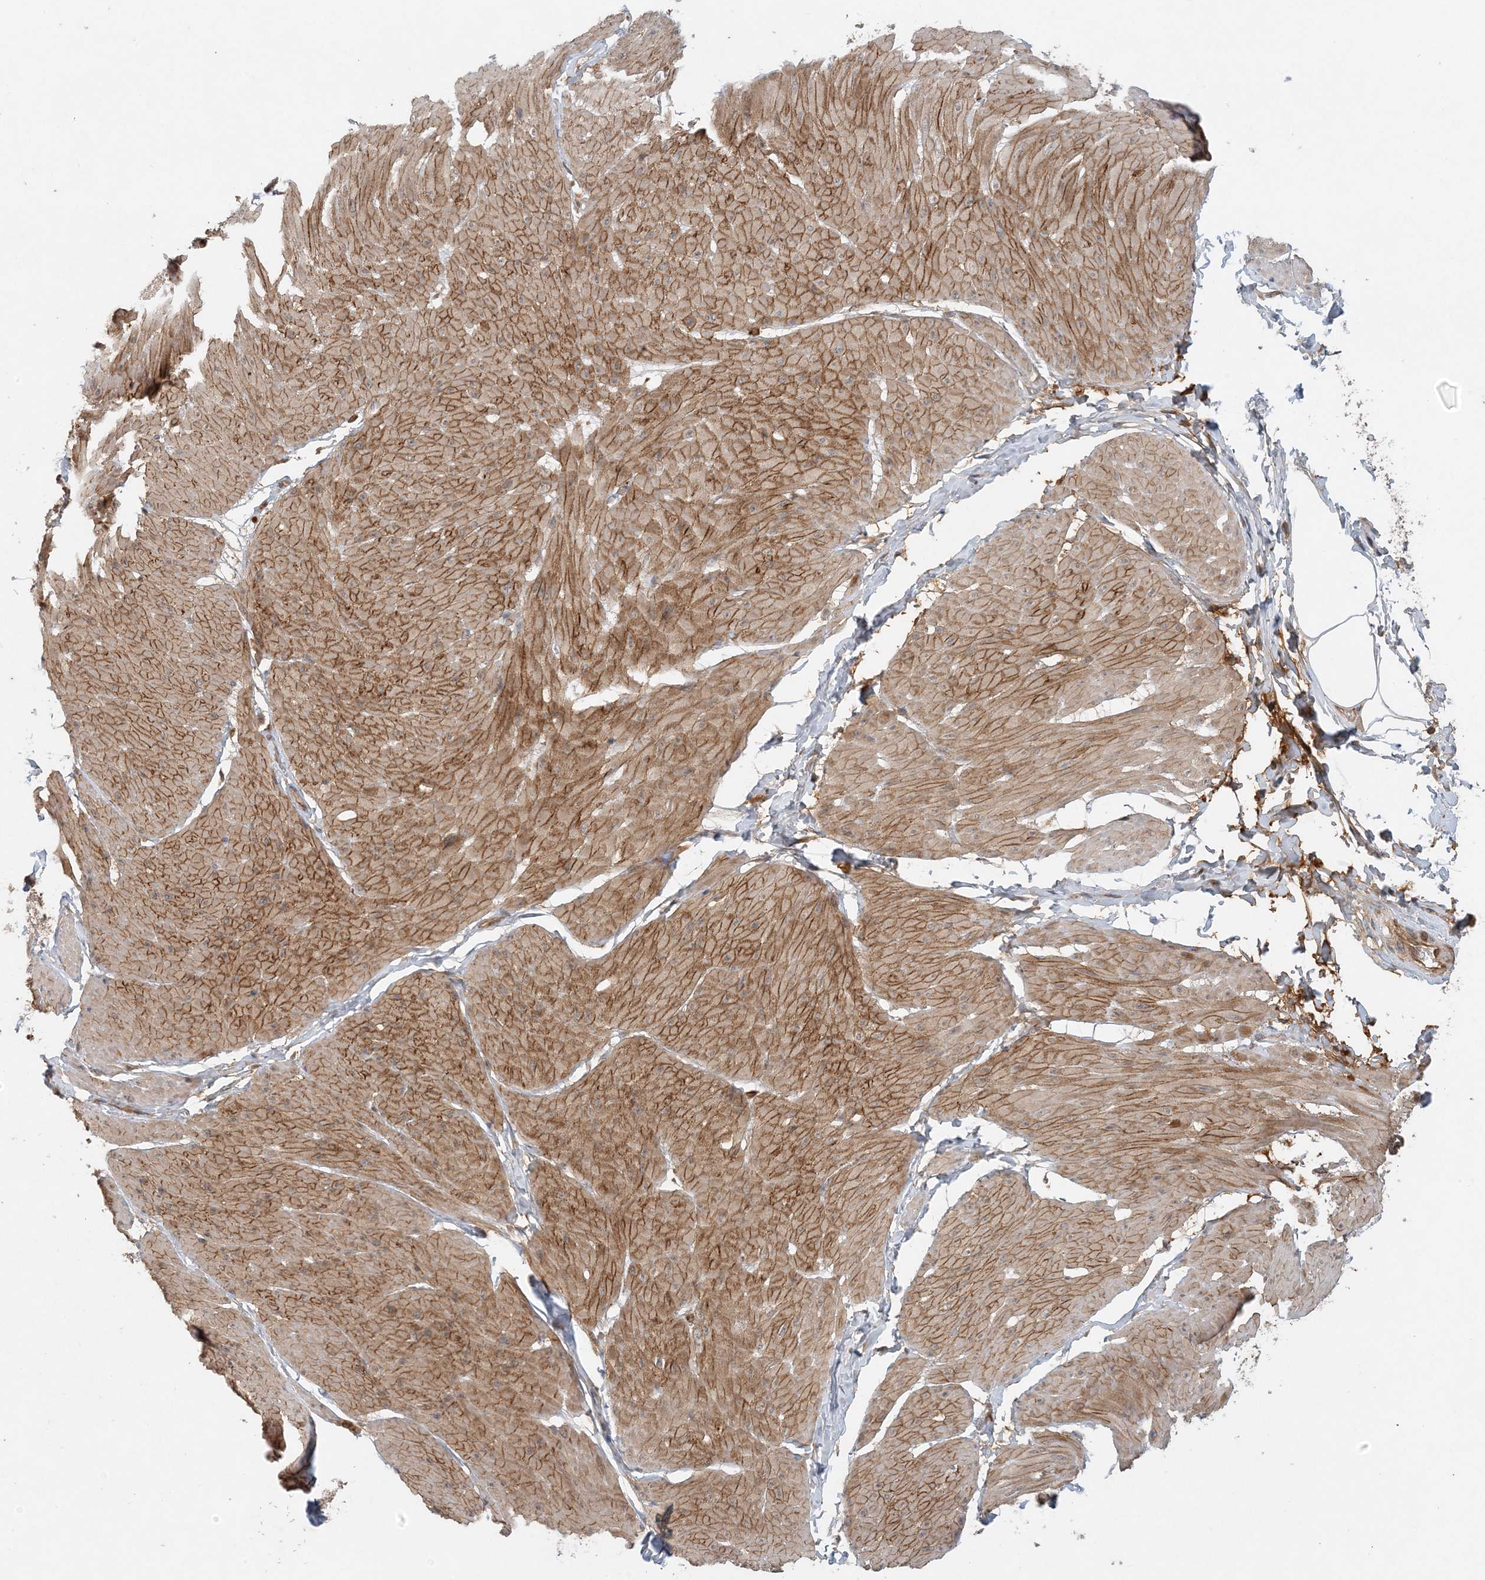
{"staining": {"intensity": "moderate", "quantity": ">75%", "location": "cytoplasmic/membranous"}, "tissue": "smooth muscle", "cell_type": "Smooth muscle cells", "image_type": "normal", "snomed": [{"axis": "morphology", "description": "Urothelial carcinoma, High grade"}, {"axis": "topography", "description": "Urinary bladder"}], "caption": "High-magnification brightfield microscopy of normal smooth muscle stained with DAB (3,3'-diaminobenzidine) (brown) and counterstained with hematoxylin (blue). smooth muscle cells exhibit moderate cytoplasmic/membranous staining is present in approximately>75% of cells. (DAB IHC with brightfield microscopy, high magnification).", "gene": "ZCCHC4", "patient": {"sex": "male", "age": 46}}